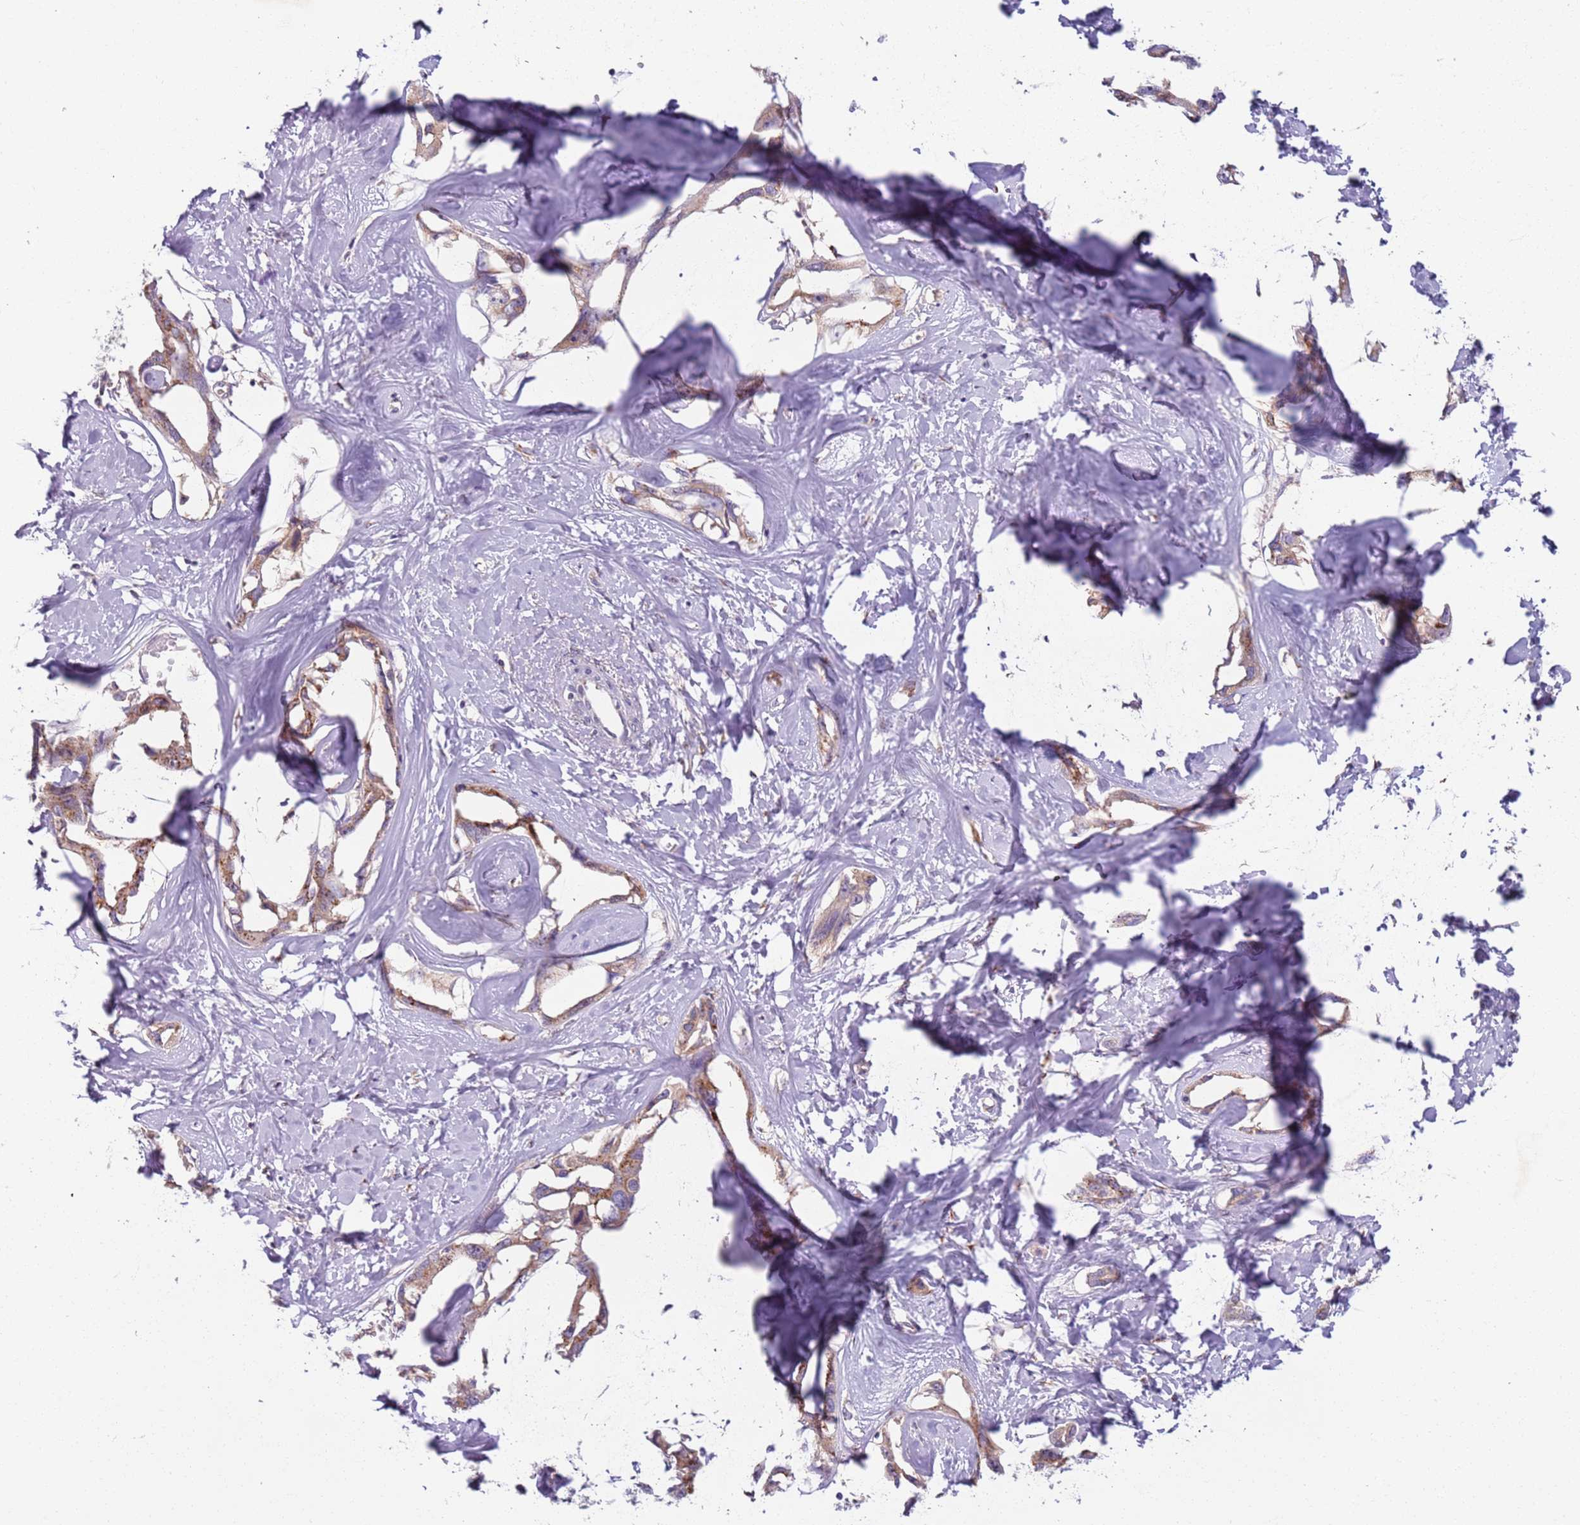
{"staining": {"intensity": "moderate", "quantity": ">75%", "location": "cytoplasmic/membranous"}, "tissue": "liver cancer", "cell_type": "Tumor cells", "image_type": "cancer", "snomed": [{"axis": "morphology", "description": "Cholangiocarcinoma"}, {"axis": "topography", "description": "Liver"}], "caption": "About >75% of tumor cells in liver cholangiocarcinoma display moderate cytoplasmic/membranous protein expression as visualized by brown immunohistochemical staining.", "gene": "AKTIP", "patient": {"sex": "male", "age": 59}}